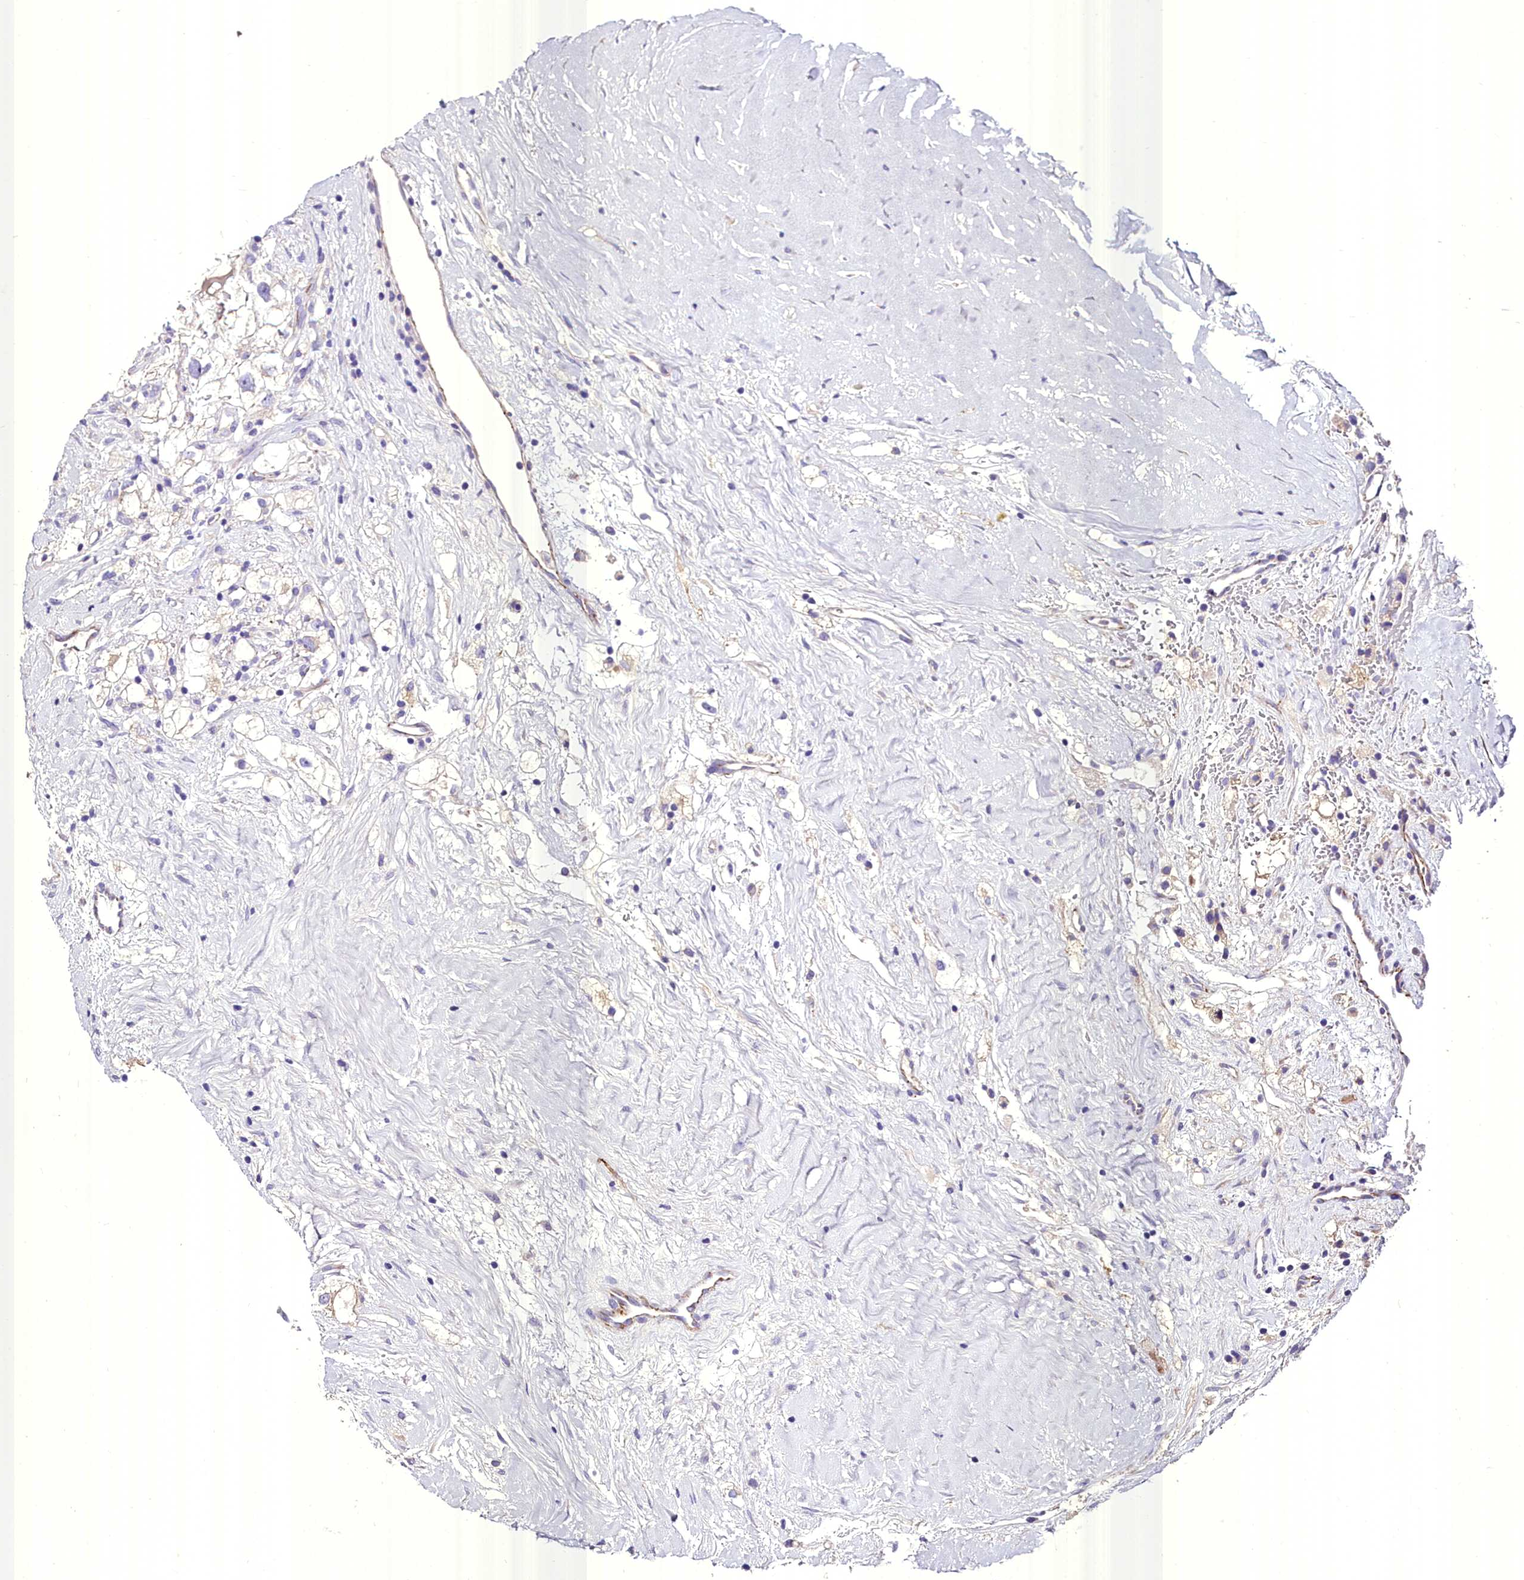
{"staining": {"intensity": "negative", "quantity": "none", "location": "none"}, "tissue": "renal cancer", "cell_type": "Tumor cells", "image_type": "cancer", "snomed": [{"axis": "morphology", "description": "Adenocarcinoma, NOS"}, {"axis": "topography", "description": "Kidney"}], "caption": "Tumor cells are negative for protein expression in human adenocarcinoma (renal).", "gene": "MS4A18", "patient": {"sex": "male", "age": 59}}